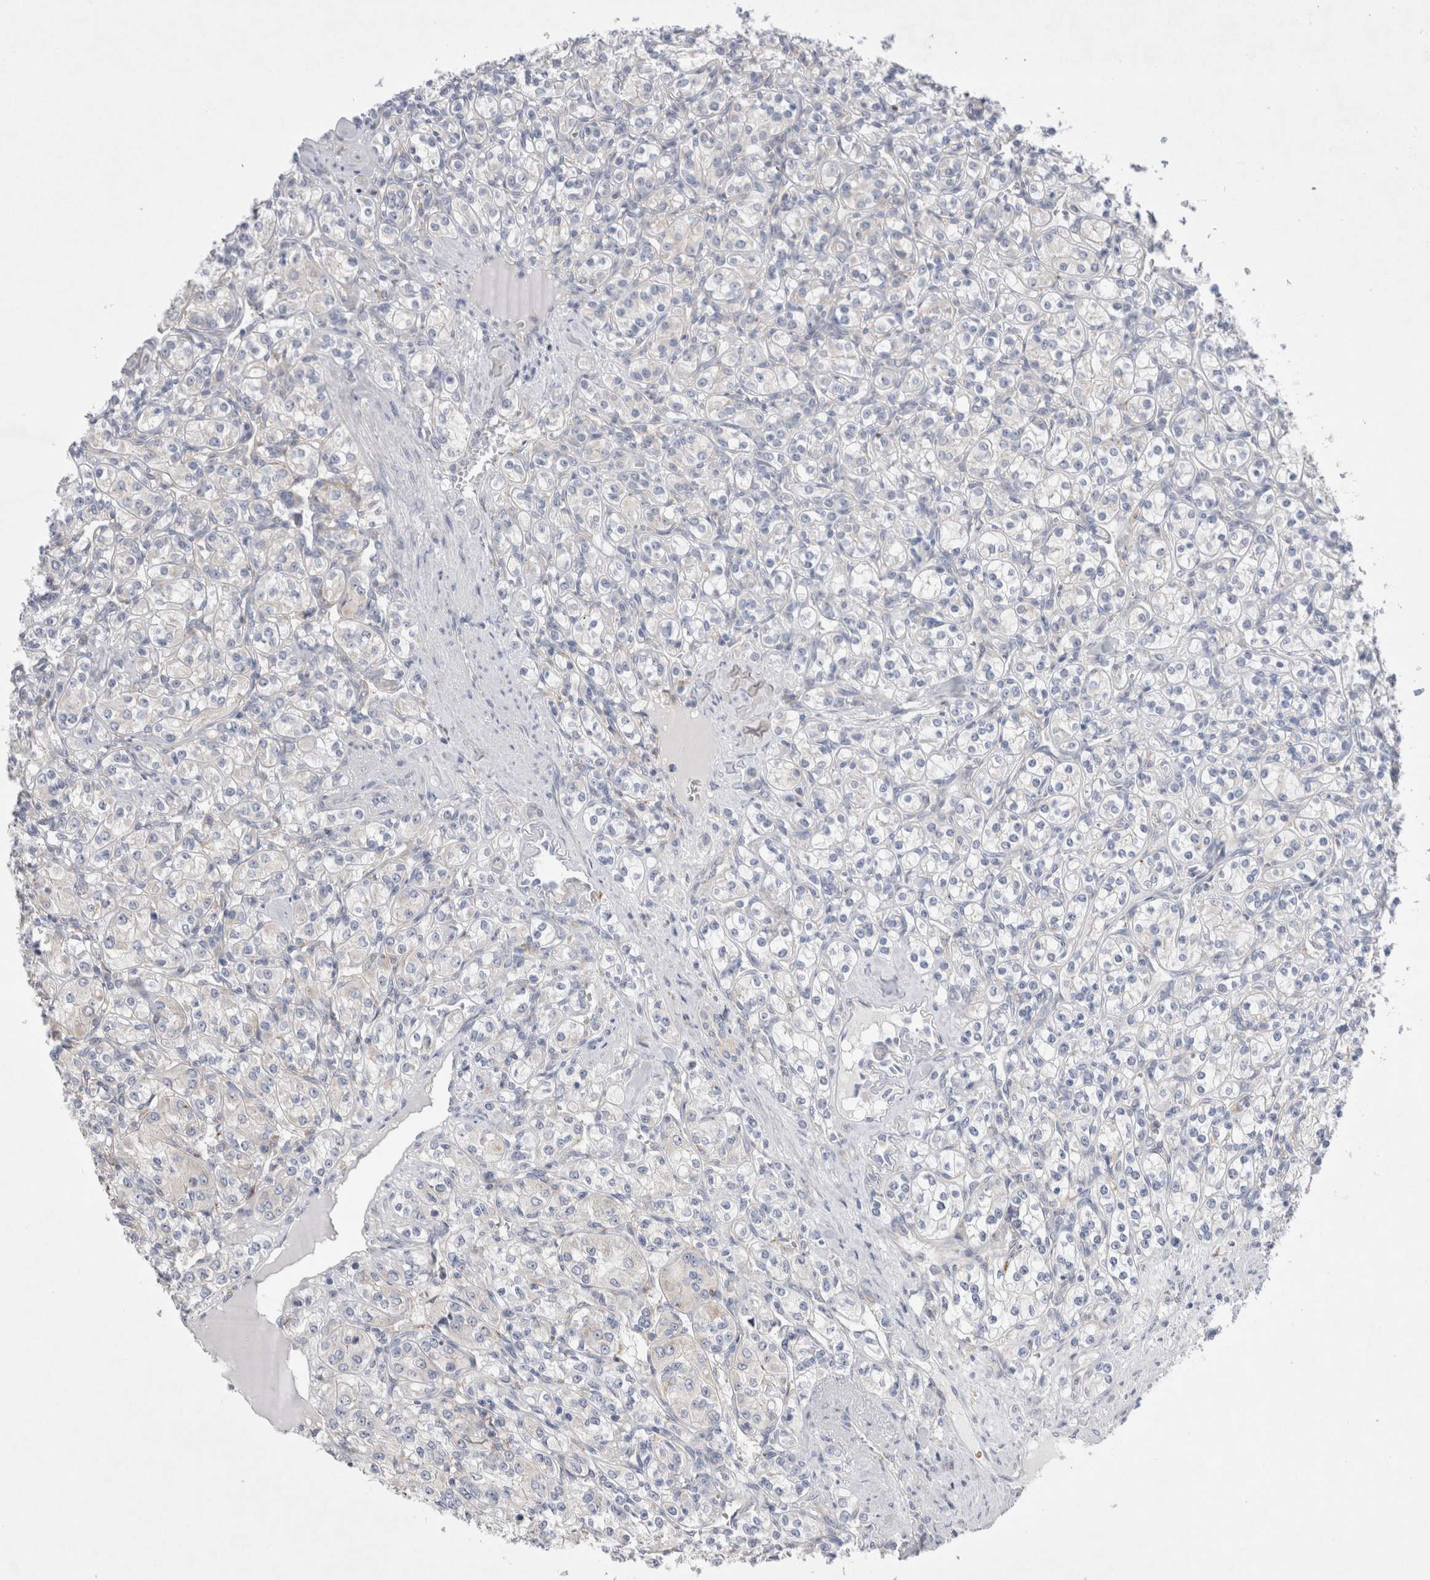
{"staining": {"intensity": "negative", "quantity": "none", "location": "none"}, "tissue": "renal cancer", "cell_type": "Tumor cells", "image_type": "cancer", "snomed": [{"axis": "morphology", "description": "Adenocarcinoma, NOS"}, {"axis": "topography", "description": "Kidney"}], "caption": "This is an IHC image of human adenocarcinoma (renal). There is no positivity in tumor cells.", "gene": "RBM12B", "patient": {"sex": "male", "age": 77}}